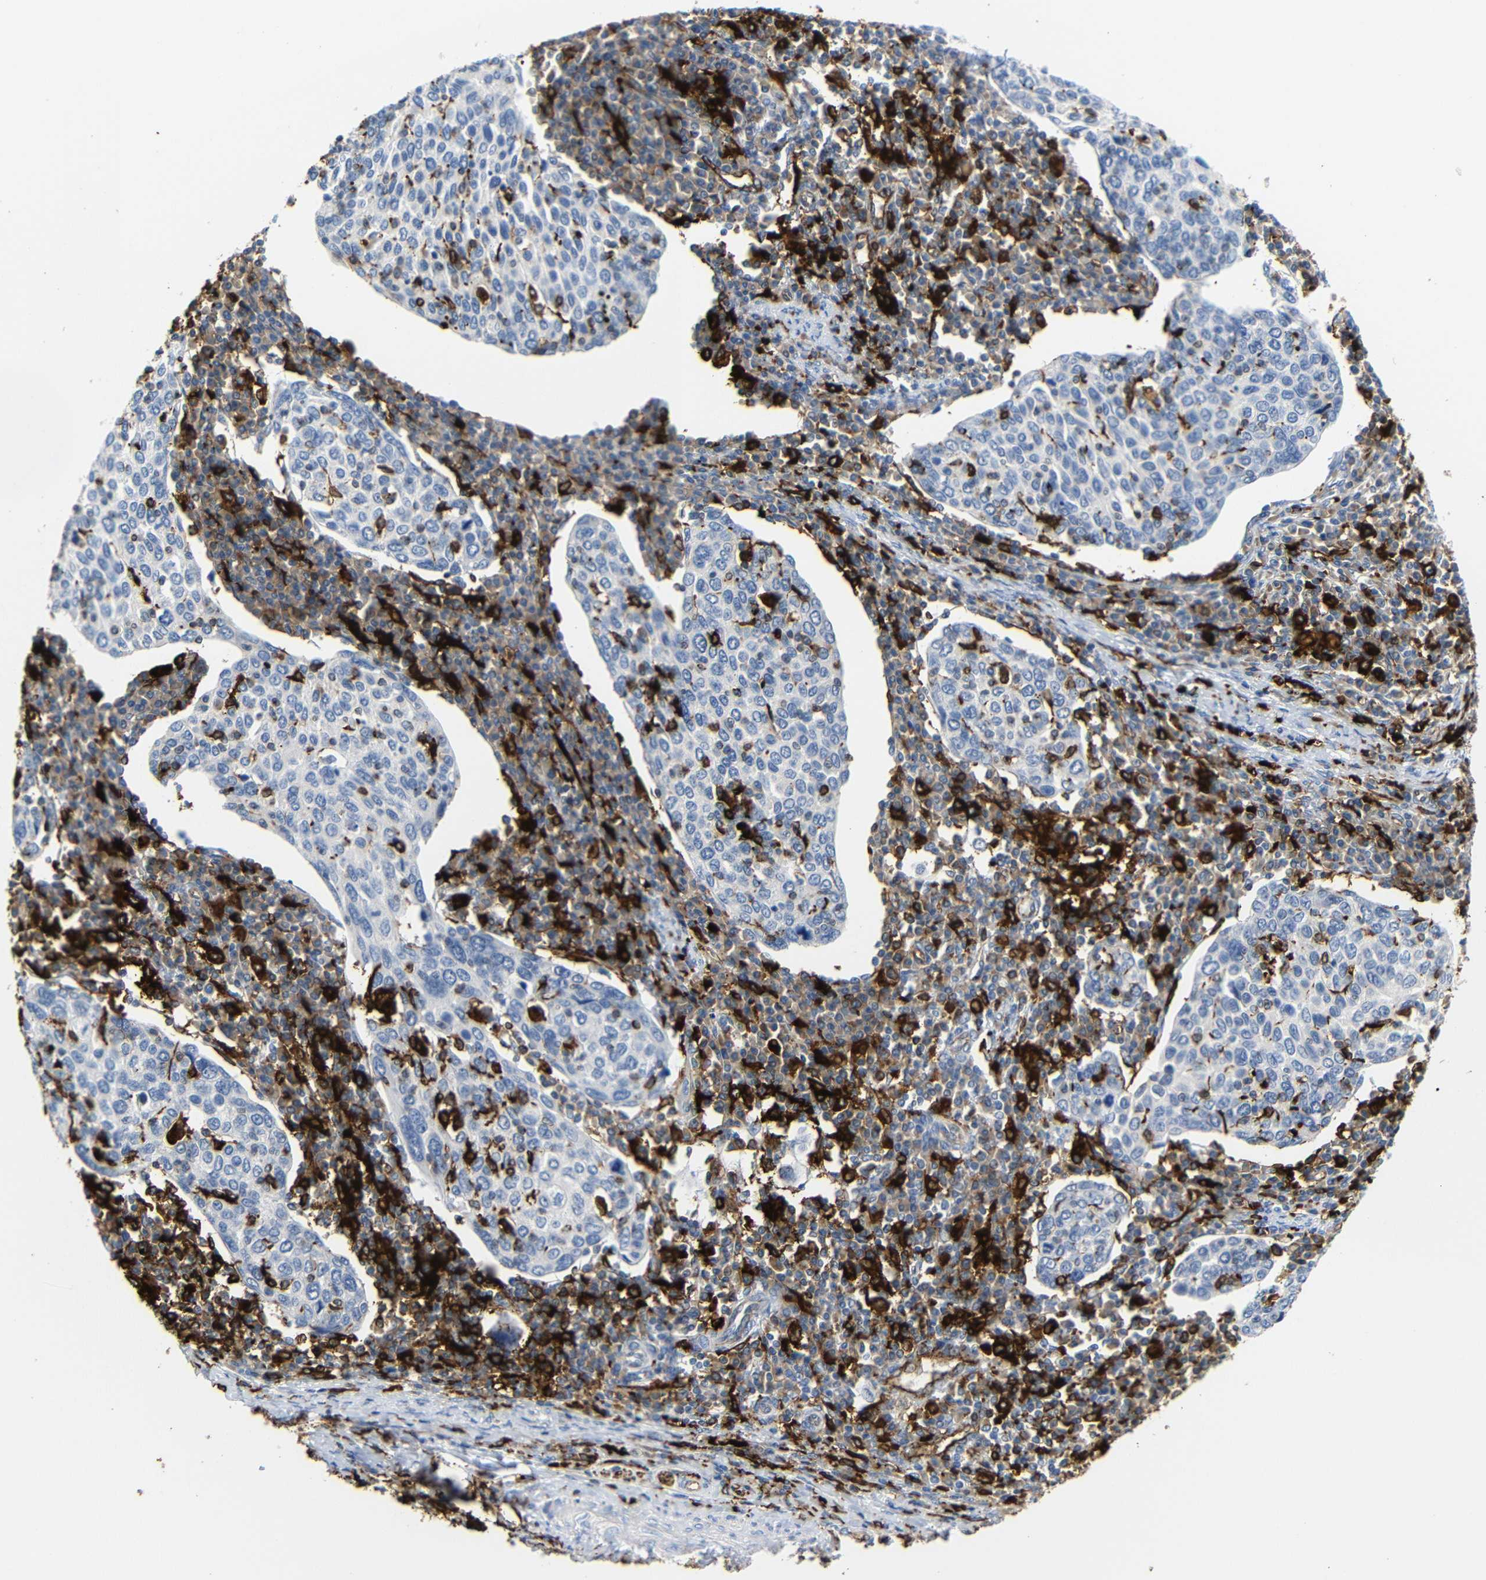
{"staining": {"intensity": "negative", "quantity": "none", "location": "none"}, "tissue": "cervical cancer", "cell_type": "Tumor cells", "image_type": "cancer", "snomed": [{"axis": "morphology", "description": "Squamous cell carcinoma, NOS"}, {"axis": "topography", "description": "Cervix"}], "caption": "This is an IHC image of cervical cancer. There is no positivity in tumor cells.", "gene": "HLA-DQB1", "patient": {"sex": "female", "age": 40}}